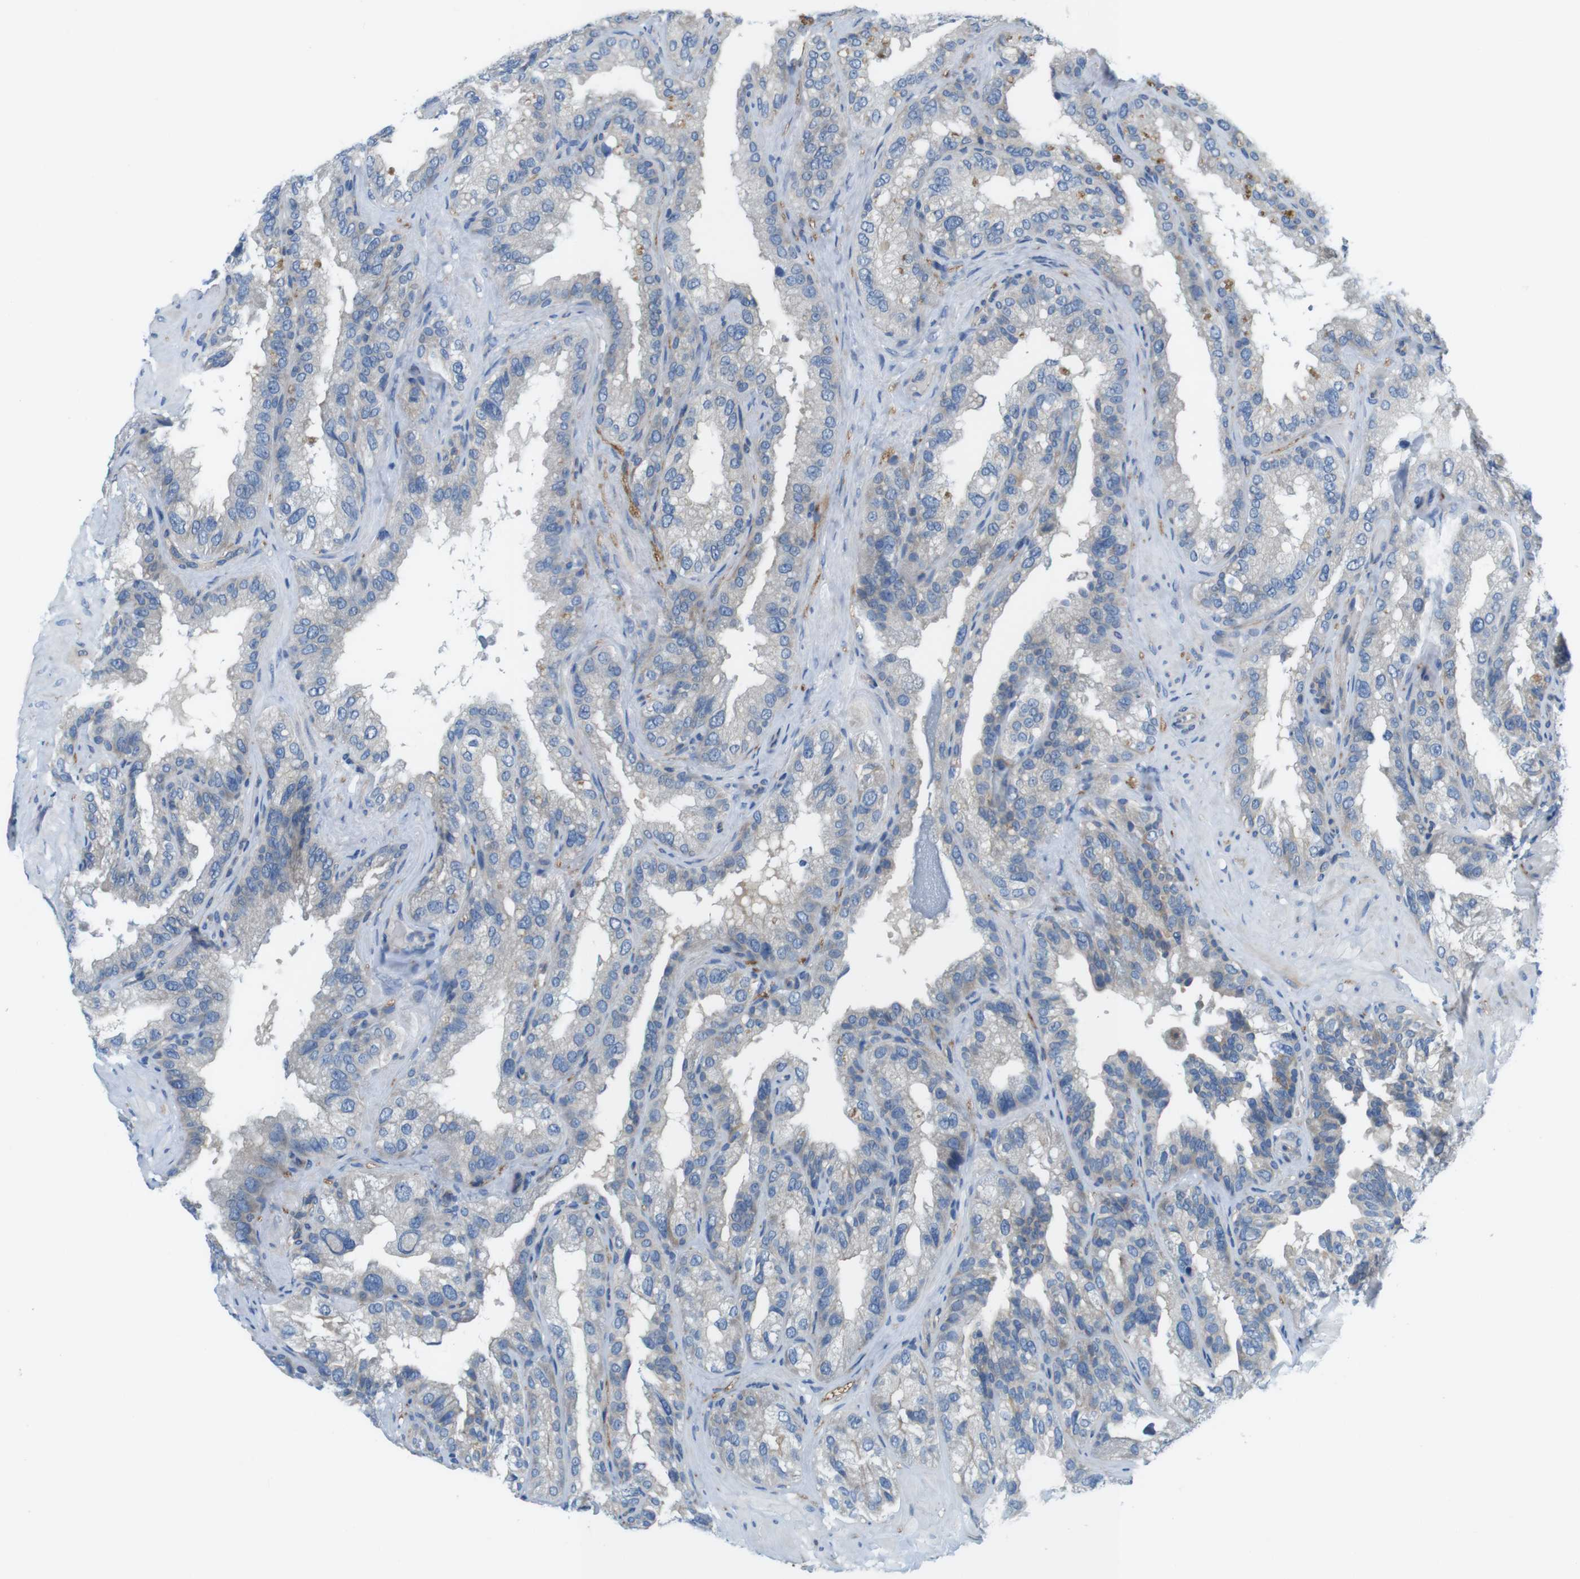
{"staining": {"intensity": "moderate", "quantity": "<25%", "location": "cytoplasmic/membranous"}, "tissue": "seminal vesicle", "cell_type": "Glandular cells", "image_type": "normal", "snomed": [{"axis": "morphology", "description": "Normal tissue, NOS"}, {"axis": "topography", "description": "Seminal veicle"}], "caption": "Immunohistochemical staining of normal seminal vesicle shows moderate cytoplasmic/membranous protein staining in approximately <25% of glandular cells. (DAB IHC, brown staining for protein, blue staining for nuclei).", "gene": "DCLK1", "patient": {"sex": "male", "age": 68}}